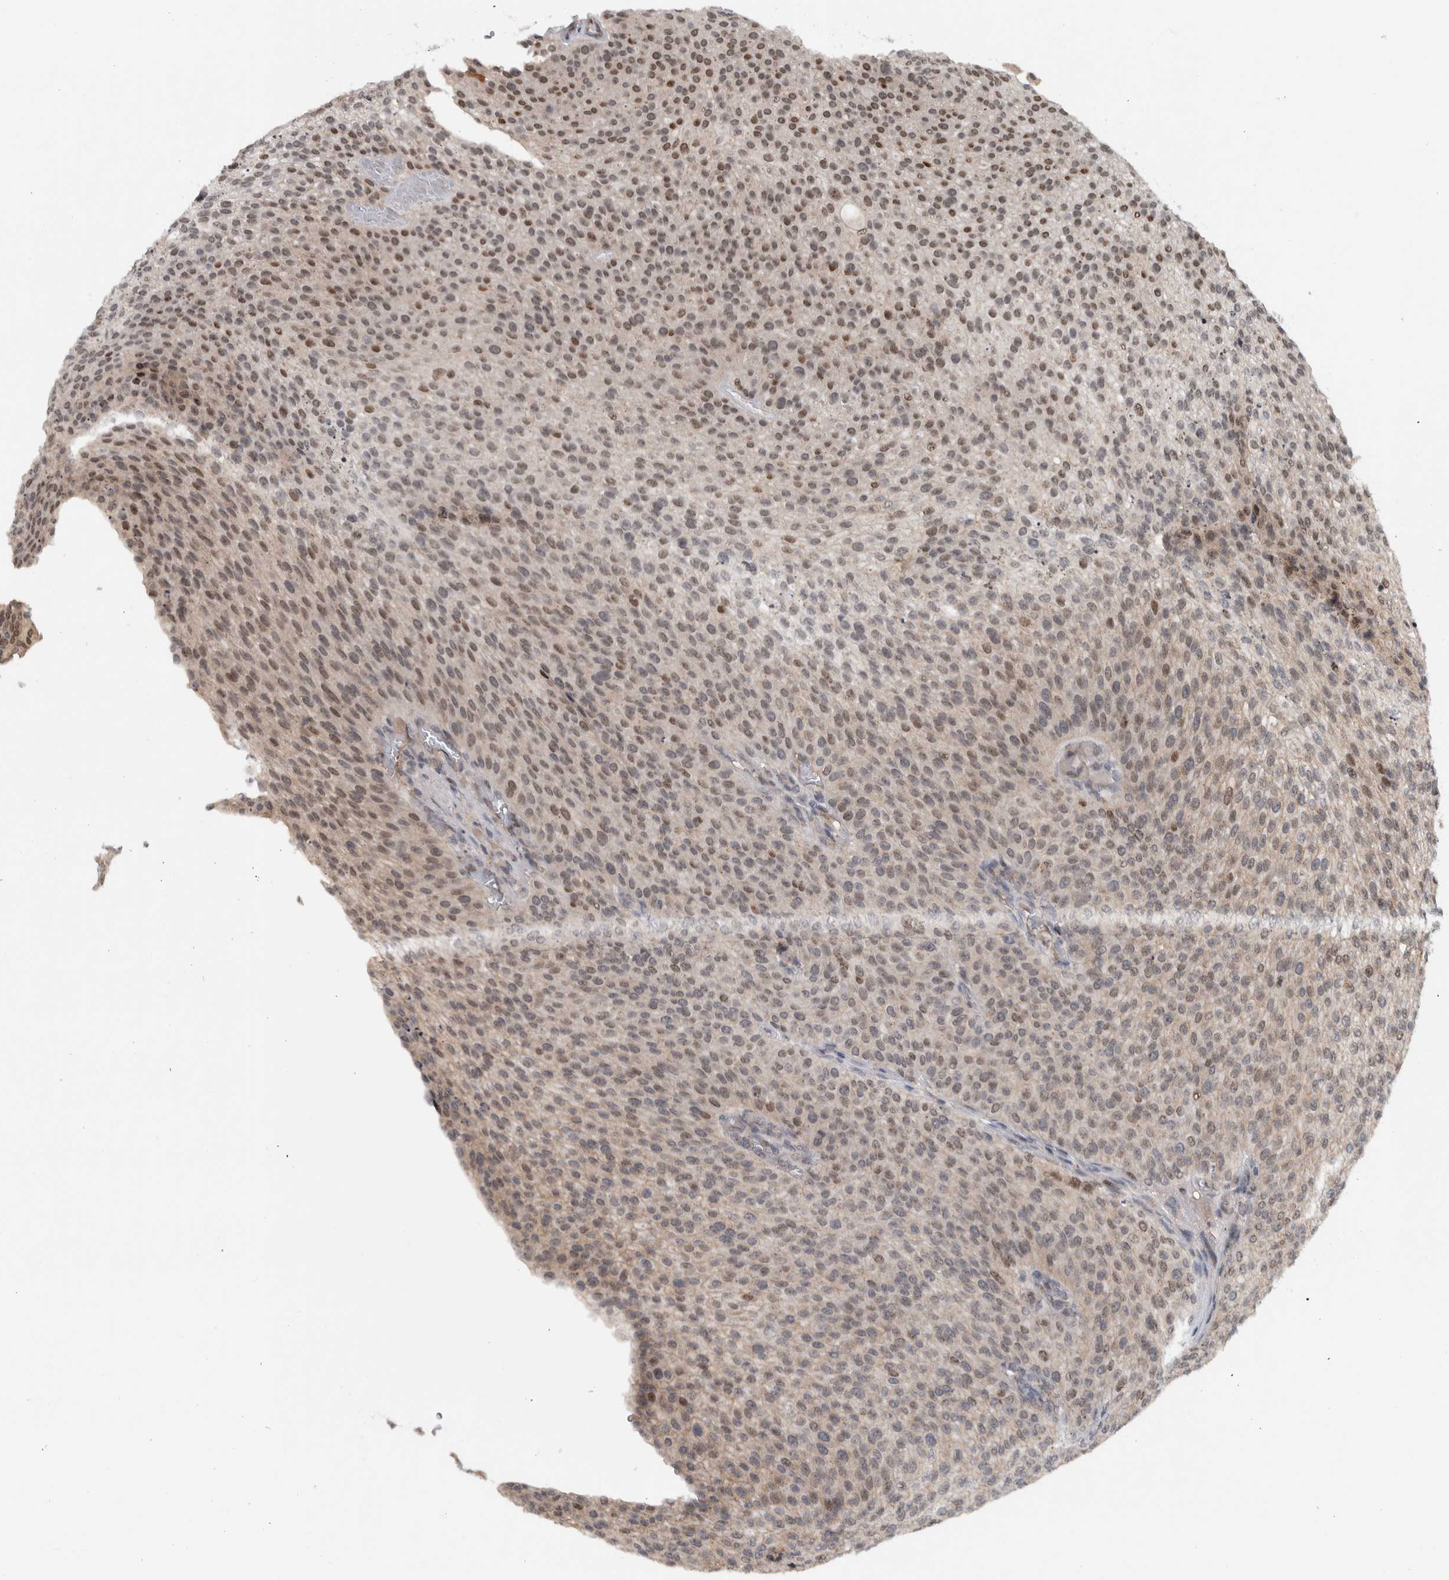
{"staining": {"intensity": "weak", "quantity": ">75%", "location": "nuclear"}, "tissue": "urothelial cancer", "cell_type": "Tumor cells", "image_type": "cancer", "snomed": [{"axis": "morphology", "description": "Urothelial carcinoma, Low grade"}, {"axis": "topography", "description": "Smooth muscle"}, {"axis": "topography", "description": "Urinary bladder"}], "caption": "Protein analysis of low-grade urothelial carcinoma tissue demonstrates weak nuclear expression in about >75% of tumor cells.", "gene": "MSL1", "patient": {"sex": "male", "age": 60}}